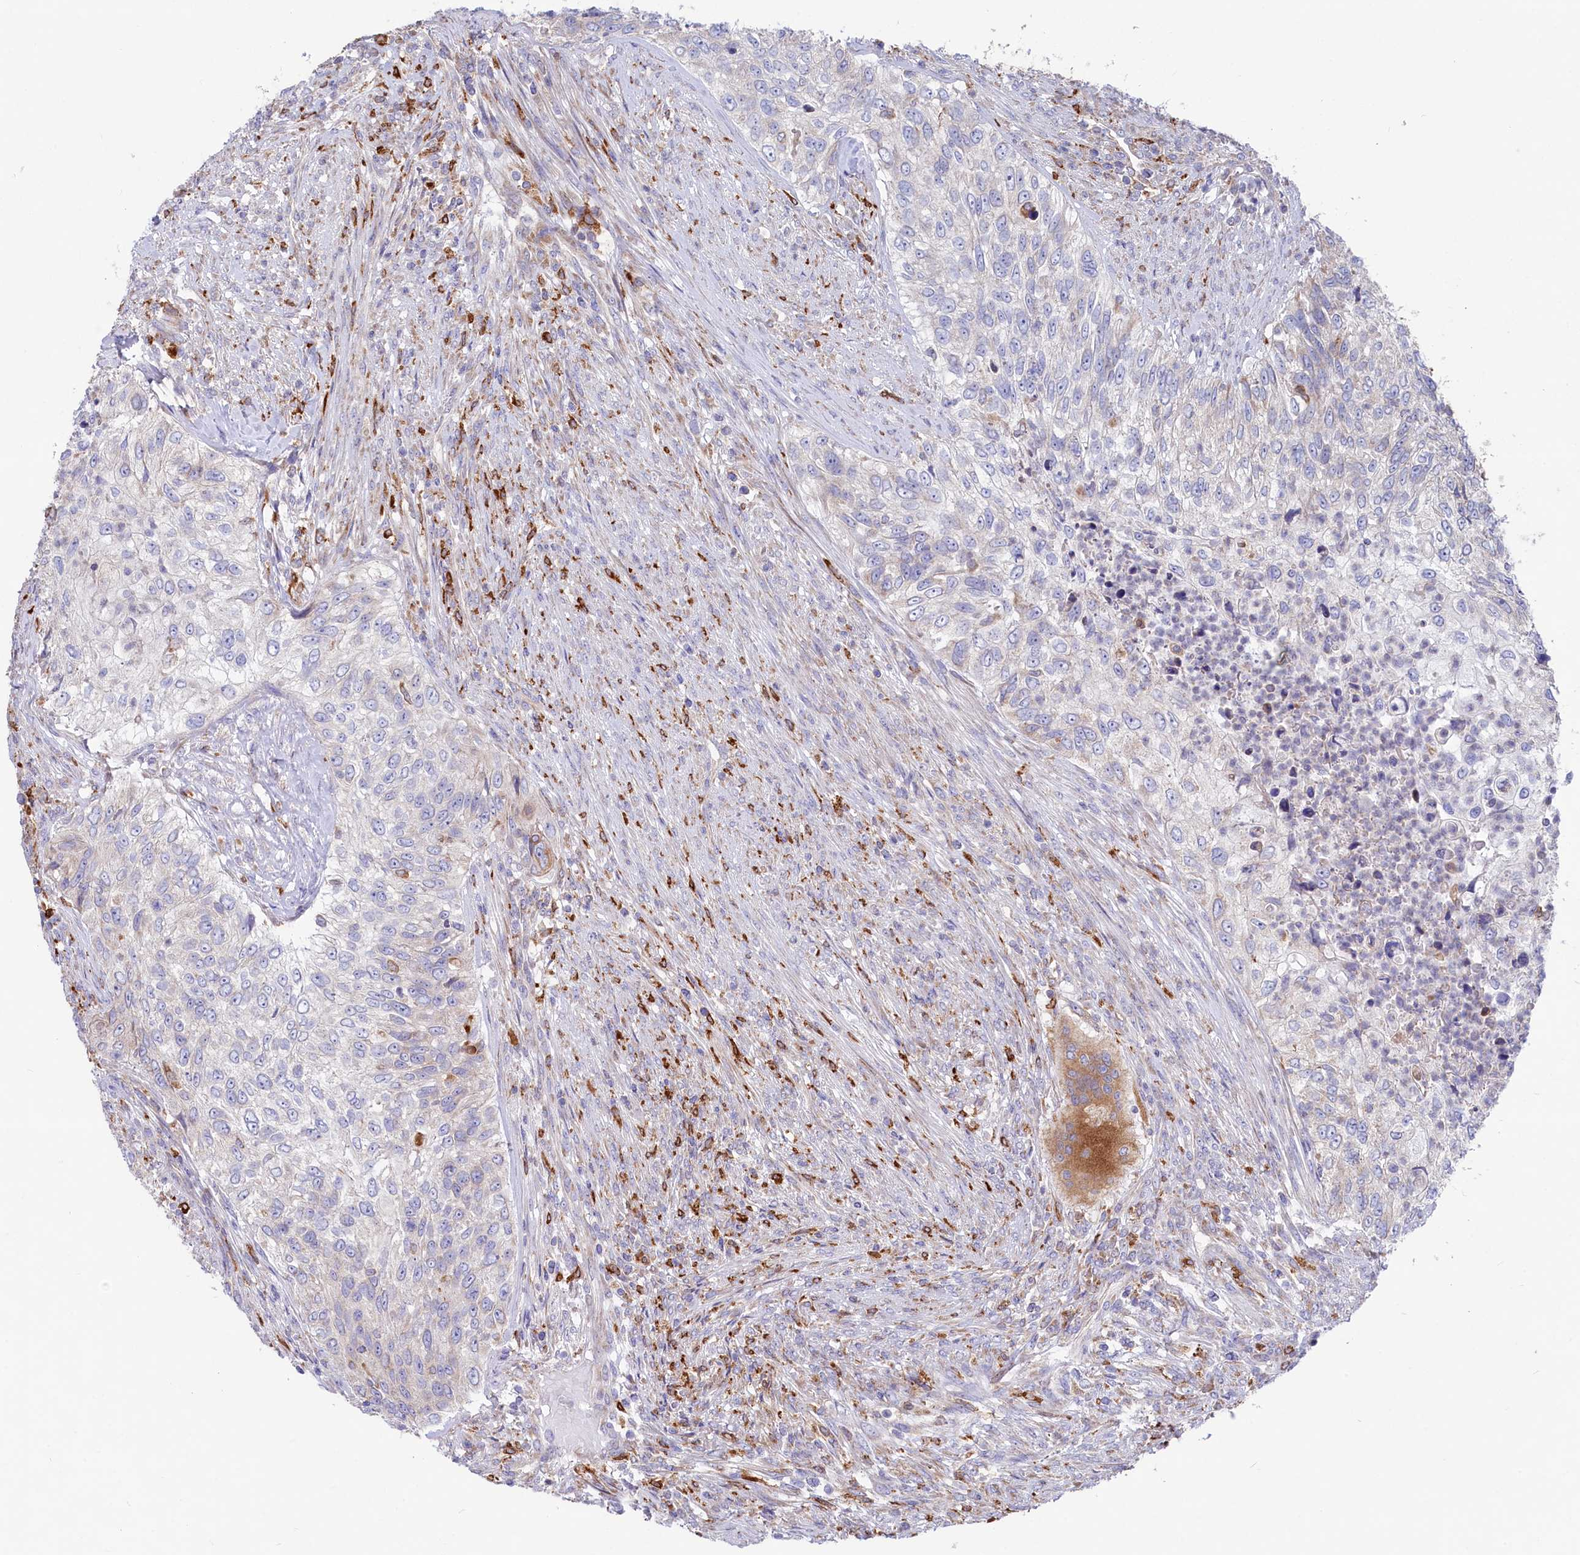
{"staining": {"intensity": "negative", "quantity": "none", "location": "none"}, "tissue": "urothelial cancer", "cell_type": "Tumor cells", "image_type": "cancer", "snomed": [{"axis": "morphology", "description": "Urothelial carcinoma, High grade"}, {"axis": "topography", "description": "Urinary bladder"}], "caption": "IHC histopathology image of neoplastic tissue: high-grade urothelial carcinoma stained with DAB (3,3'-diaminobenzidine) displays no significant protein expression in tumor cells.", "gene": "CHID1", "patient": {"sex": "female", "age": 60}}